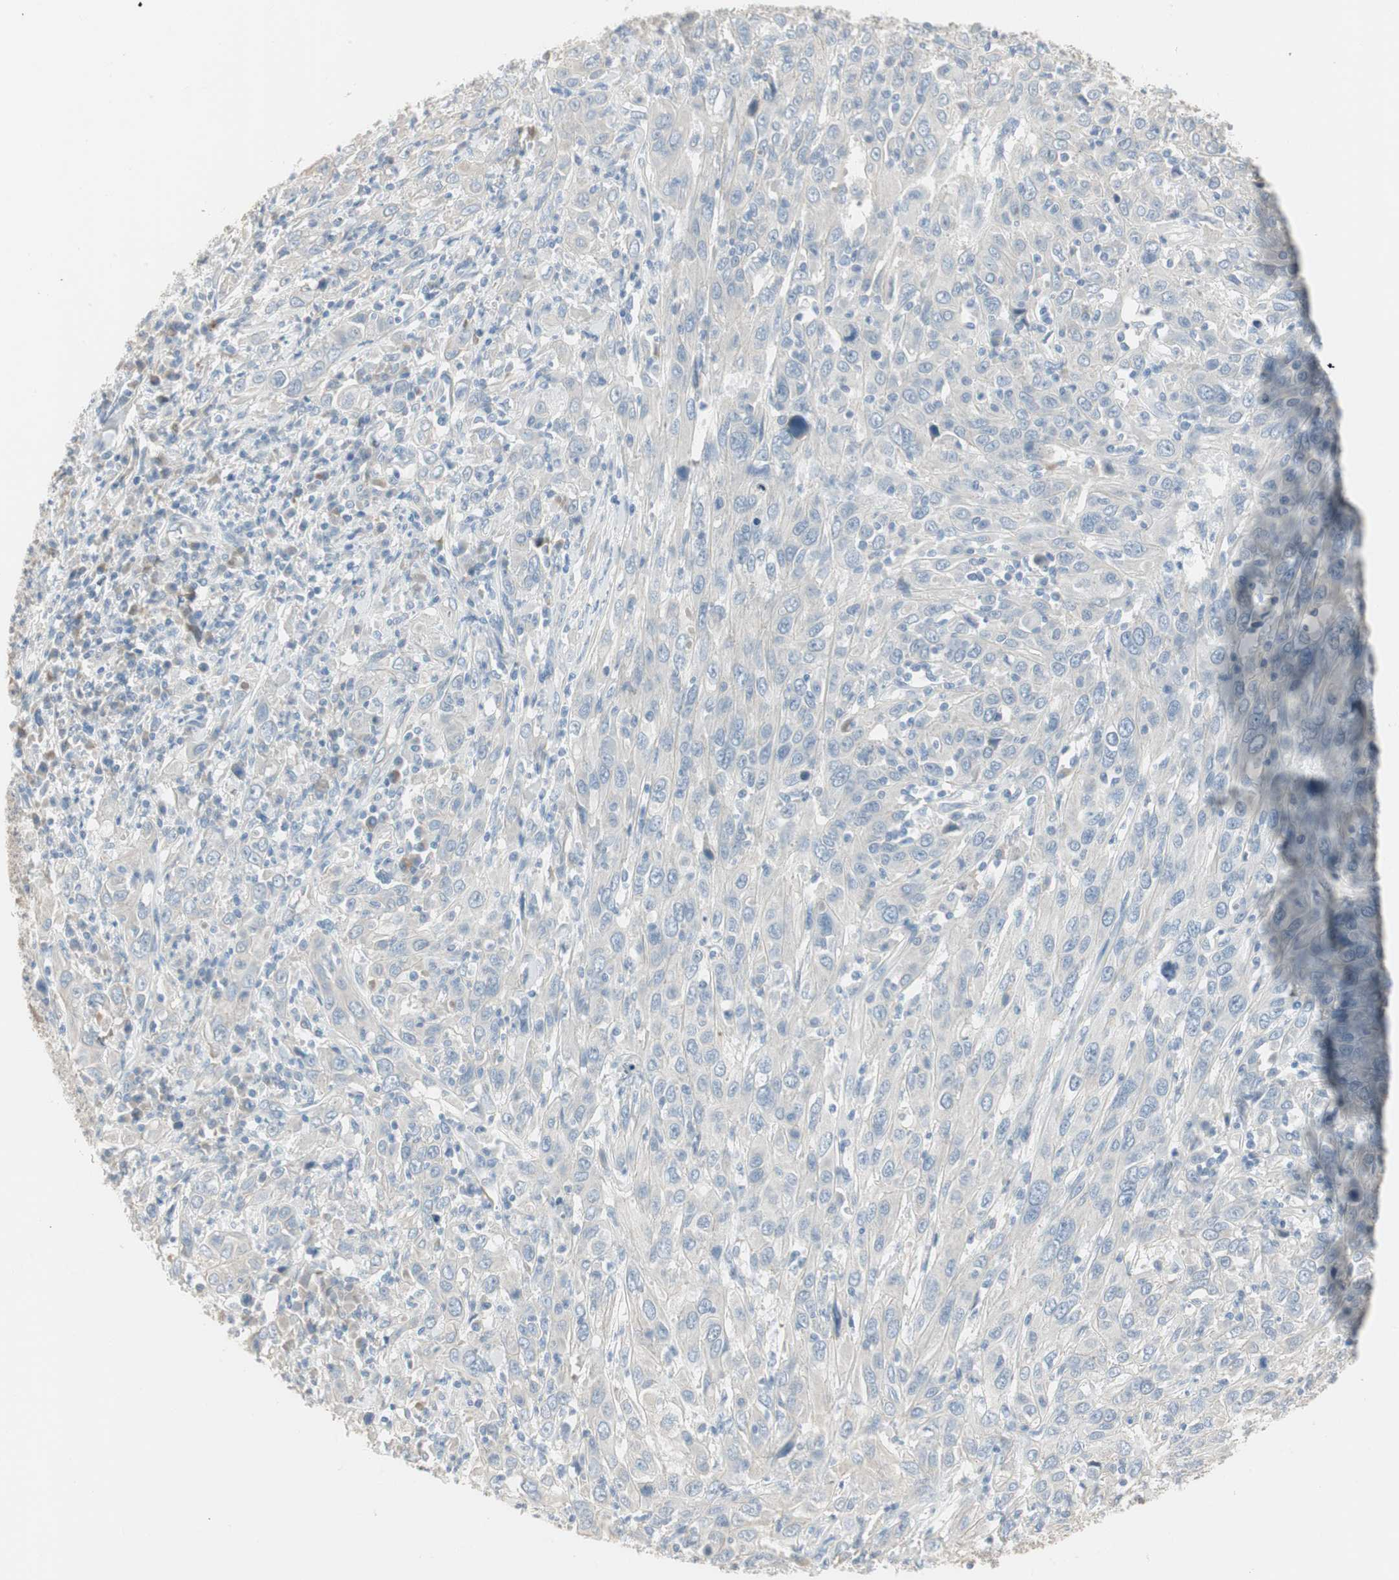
{"staining": {"intensity": "negative", "quantity": "none", "location": "none"}, "tissue": "cervical cancer", "cell_type": "Tumor cells", "image_type": "cancer", "snomed": [{"axis": "morphology", "description": "Squamous cell carcinoma, NOS"}, {"axis": "topography", "description": "Cervix"}], "caption": "Squamous cell carcinoma (cervical) was stained to show a protein in brown. There is no significant staining in tumor cells.", "gene": "SPINK4", "patient": {"sex": "female", "age": 46}}